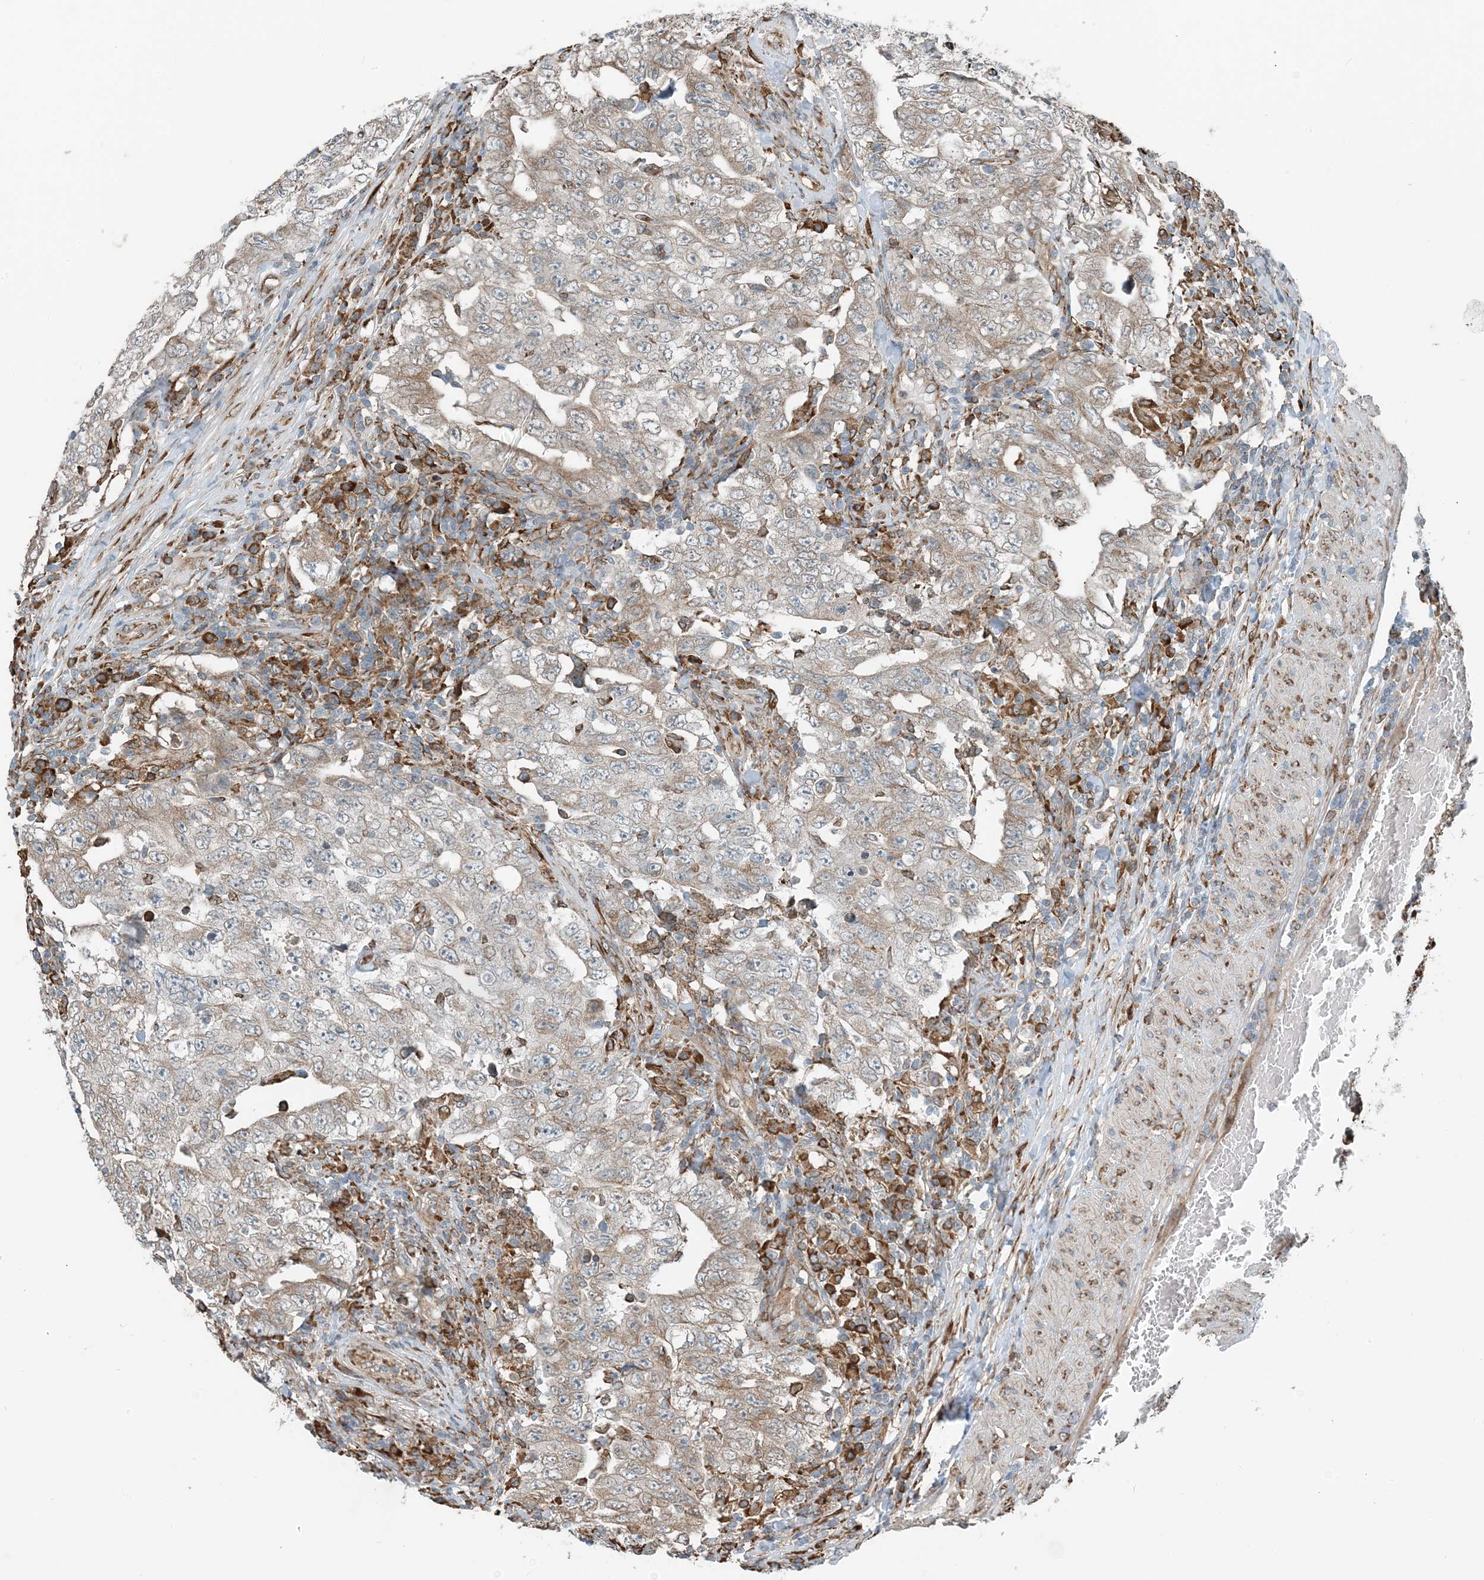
{"staining": {"intensity": "weak", "quantity": "<25%", "location": "cytoplasmic/membranous"}, "tissue": "testis cancer", "cell_type": "Tumor cells", "image_type": "cancer", "snomed": [{"axis": "morphology", "description": "Carcinoma, Embryonal, NOS"}, {"axis": "topography", "description": "Testis"}], "caption": "Histopathology image shows no protein expression in tumor cells of testis cancer tissue.", "gene": "CERKL", "patient": {"sex": "male", "age": 26}}